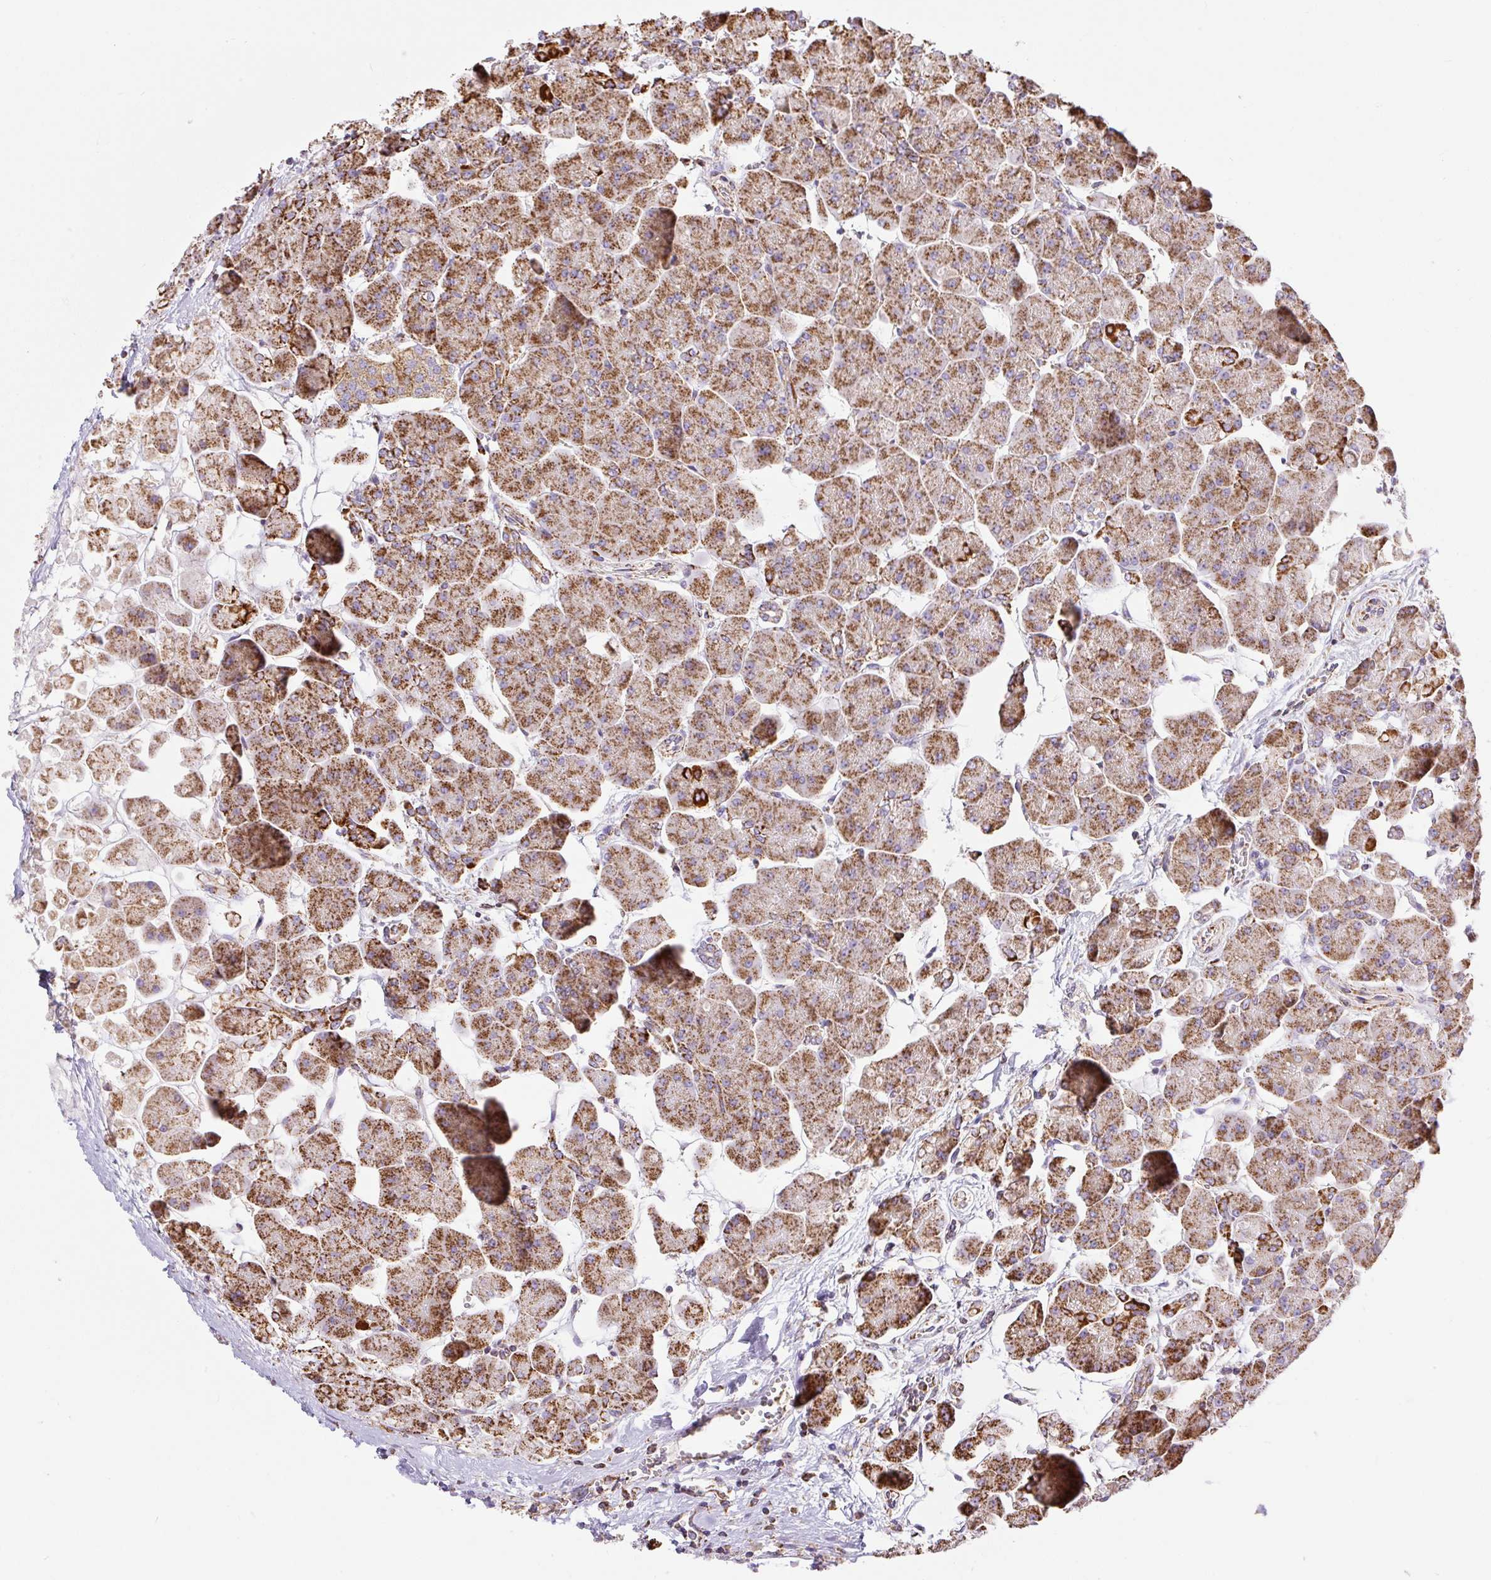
{"staining": {"intensity": "moderate", "quantity": ">75%", "location": "cytoplasmic/membranous"}, "tissue": "pancreas", "cell_type": "Exocrine glandular cells", "image_type": "normal", "snomed": [{"axis": "morphology", "description": "Normal tissue, NOS"}, {"axis": "topography", "description": "Pancreas"}], "caption": "A brown stain labels moderate cytoplasmic/membranous expression of a protein in exocrine glandular cells of normal pancreas.", "gene": "DAAM2", "patient": {"sex": "male", "age": 66}}